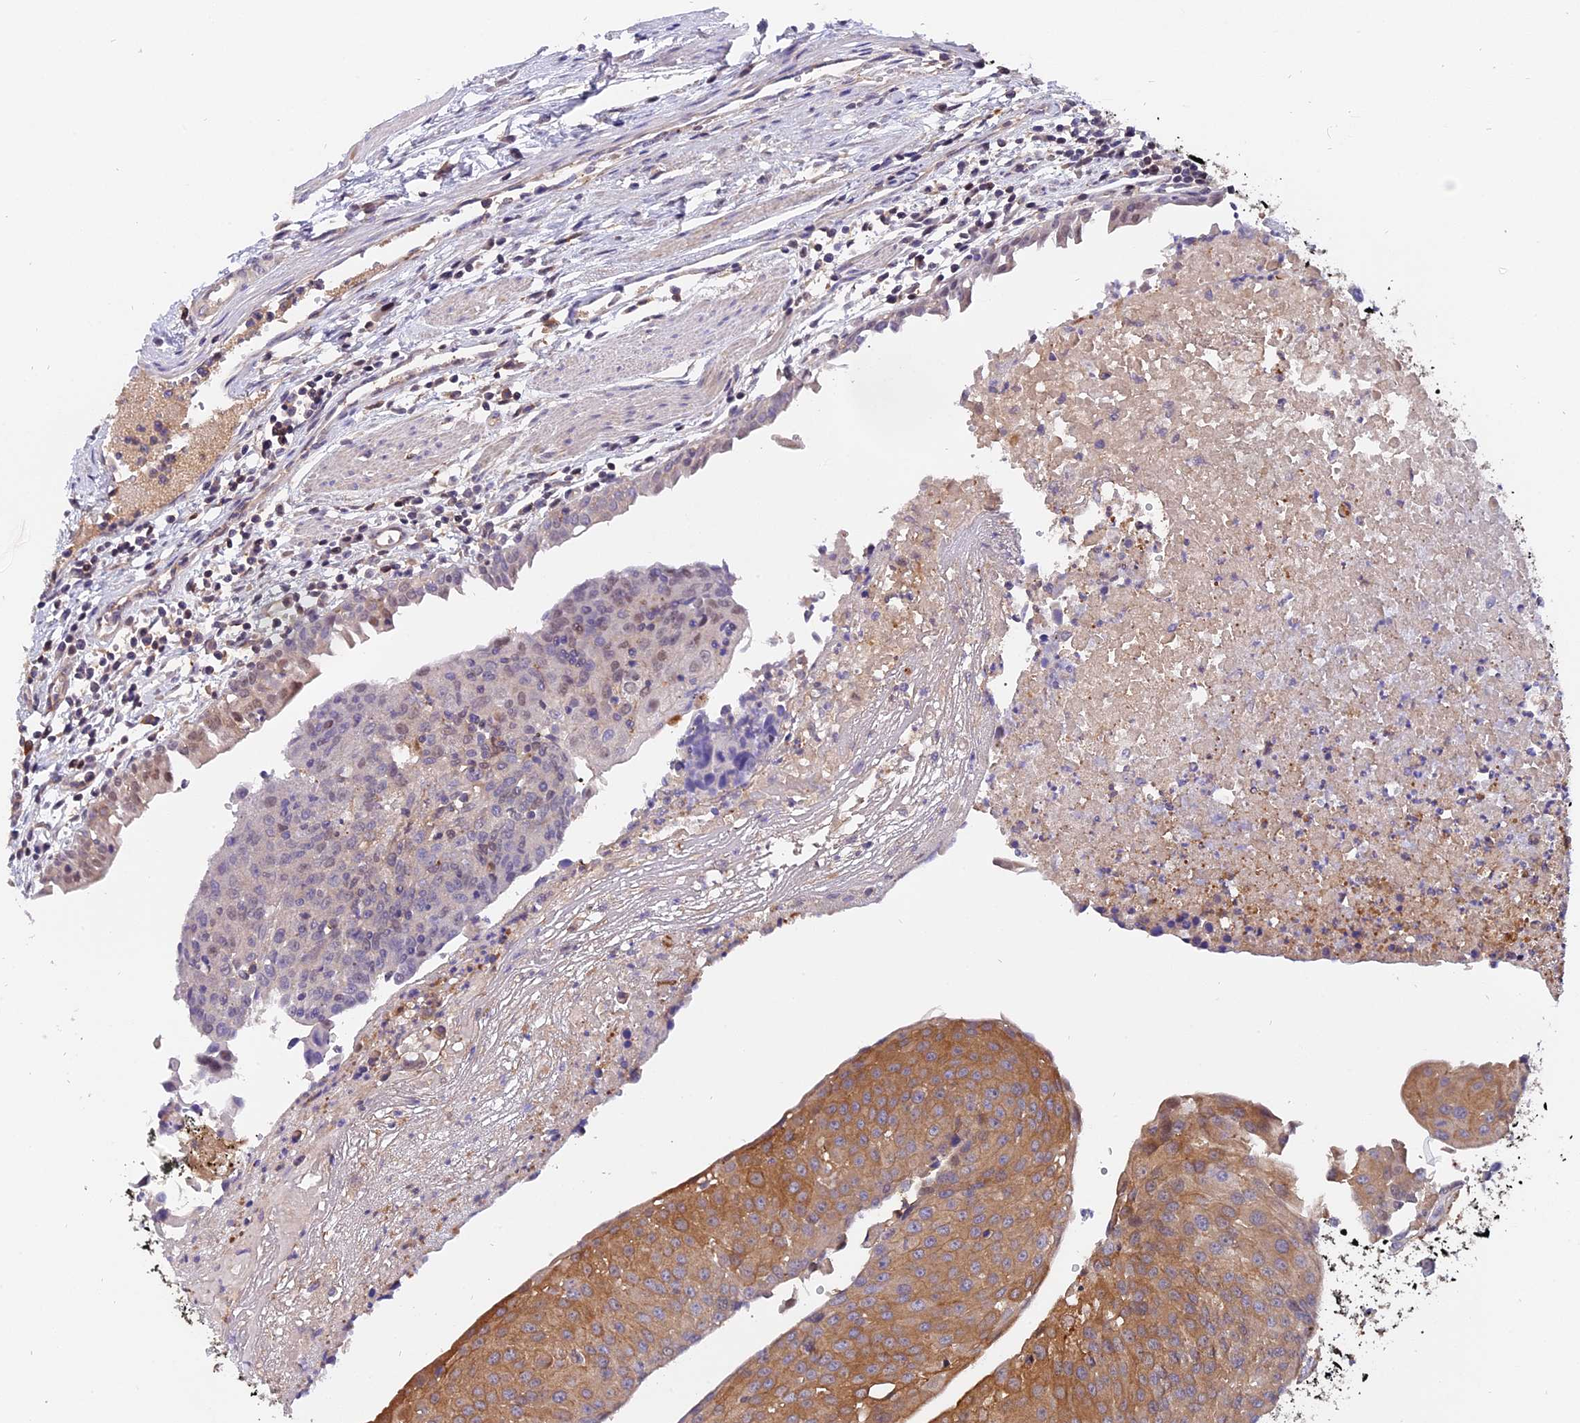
{"staining": {"intensity": "moderate", "quantity": ">75%", "location": "cytoplasmic/membranous"}, "tissue": "urothelial cancer", "cell_type": "Tumor cells", "image_type": "cancer", "snomed": [{"axis": "morphology", "description": "Urothelial carcinoma, High grade"}, {"axis": "topography", "description": "Urinary bladder"}], "caption": "Immunohistochemical staining of human urothelial cancer shows moderate cytoplasmic/membranous protein expression in about >75% of tumor cells.", "gene": "FAM118B", "patient": {"sex": "female", "age": 85}}